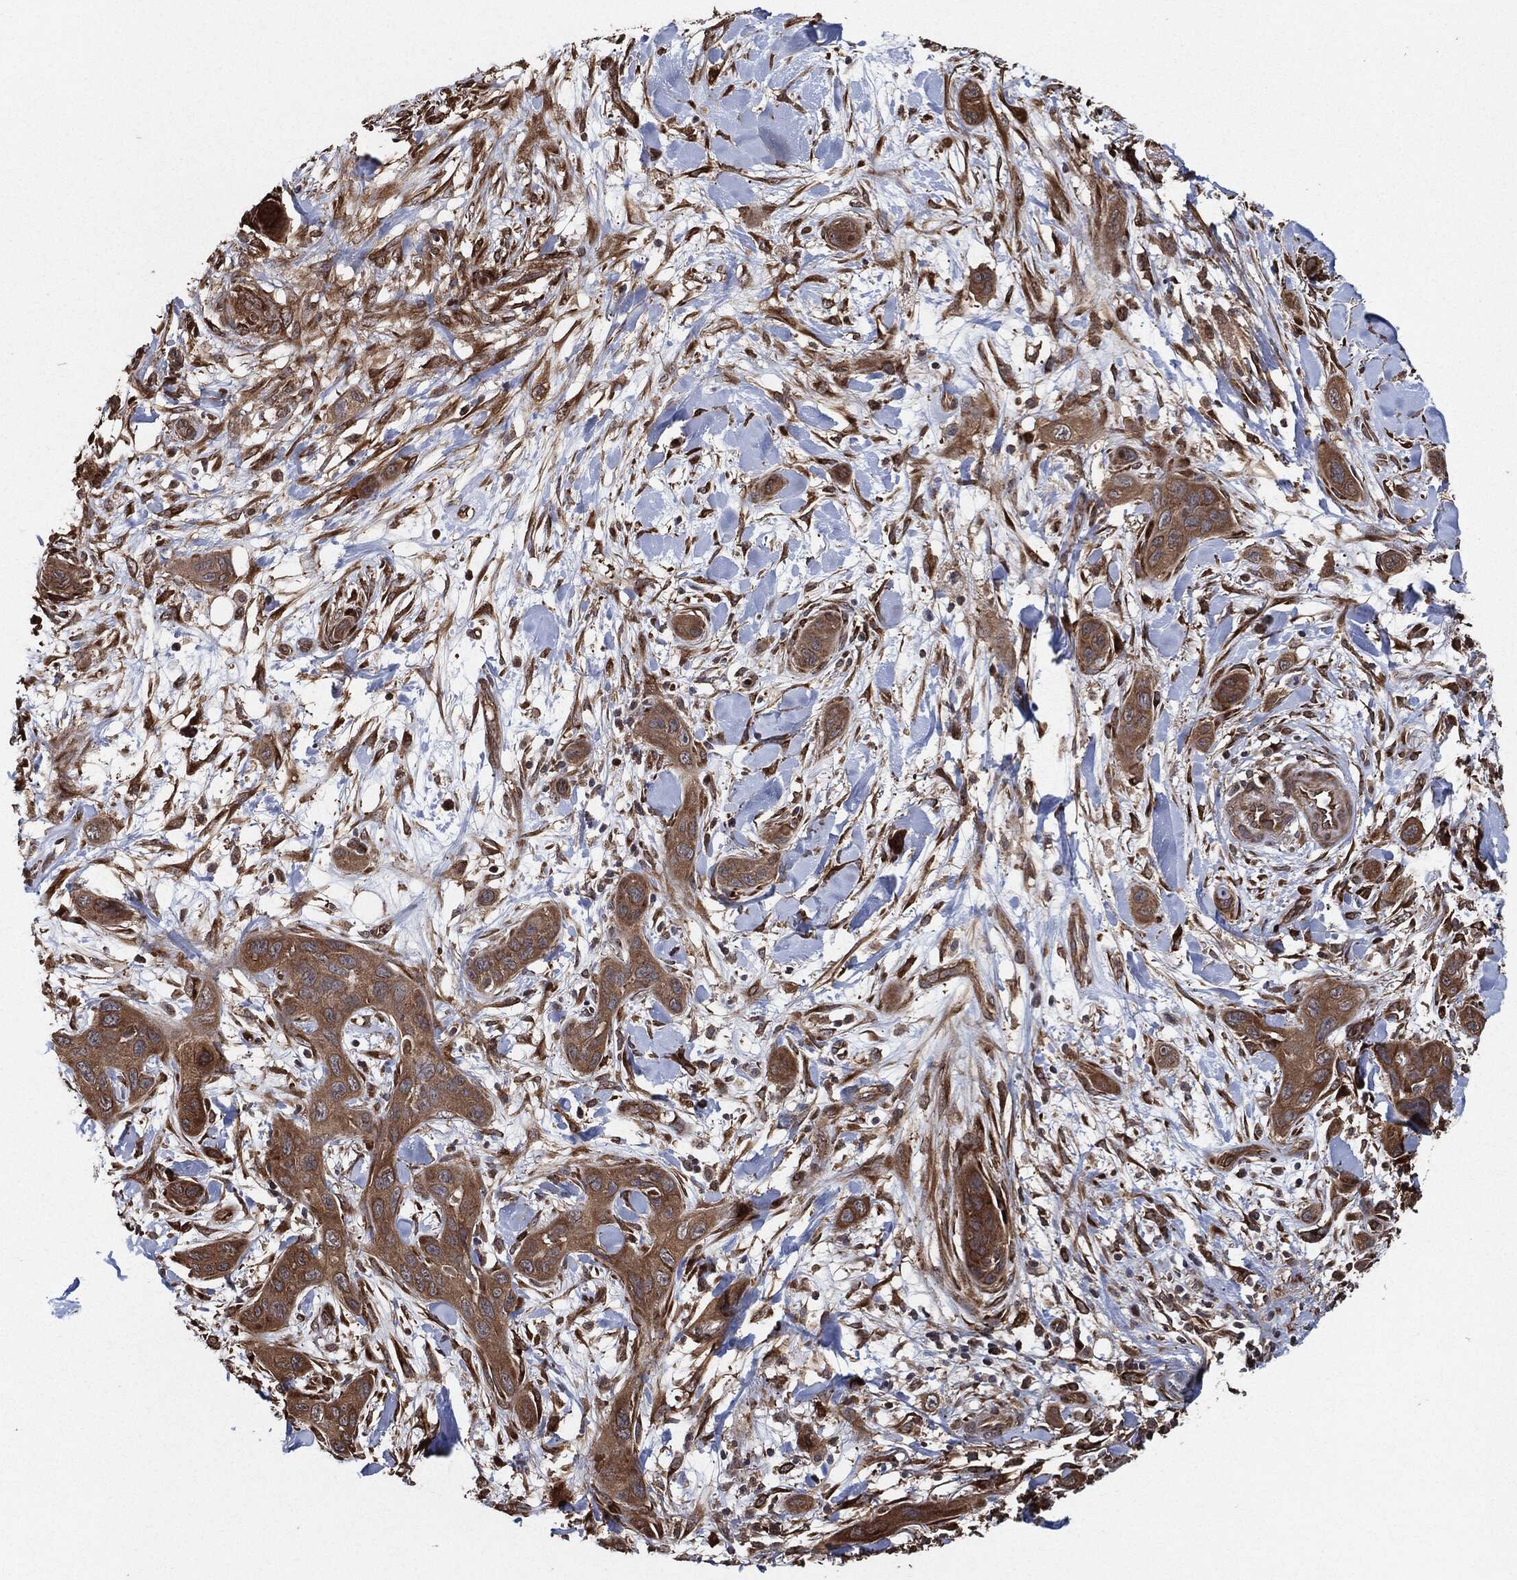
{"staining": {"intensity": "moderate", "quantity": ">75%", "location": "cytoplasmic/membranous"}, "tissue": "skin cancer", "cell_type": "Tumor cells", "image_type": "cancer", "snomed": [{"axis": "morphology", "description": "Squamous cell carcinoma, NOS"}, {"axis": "topography", "description": "Skin"}], "caption": "Skin cancer (squamous cell carcinoma) was stained to show a protein in brown. There is medium levels of moderate cytoplasmic/membranous positivity in approximately >75% of tumor cells.", "gene": "BCAR1", "patient": {"sex": "male", "age": 78}}